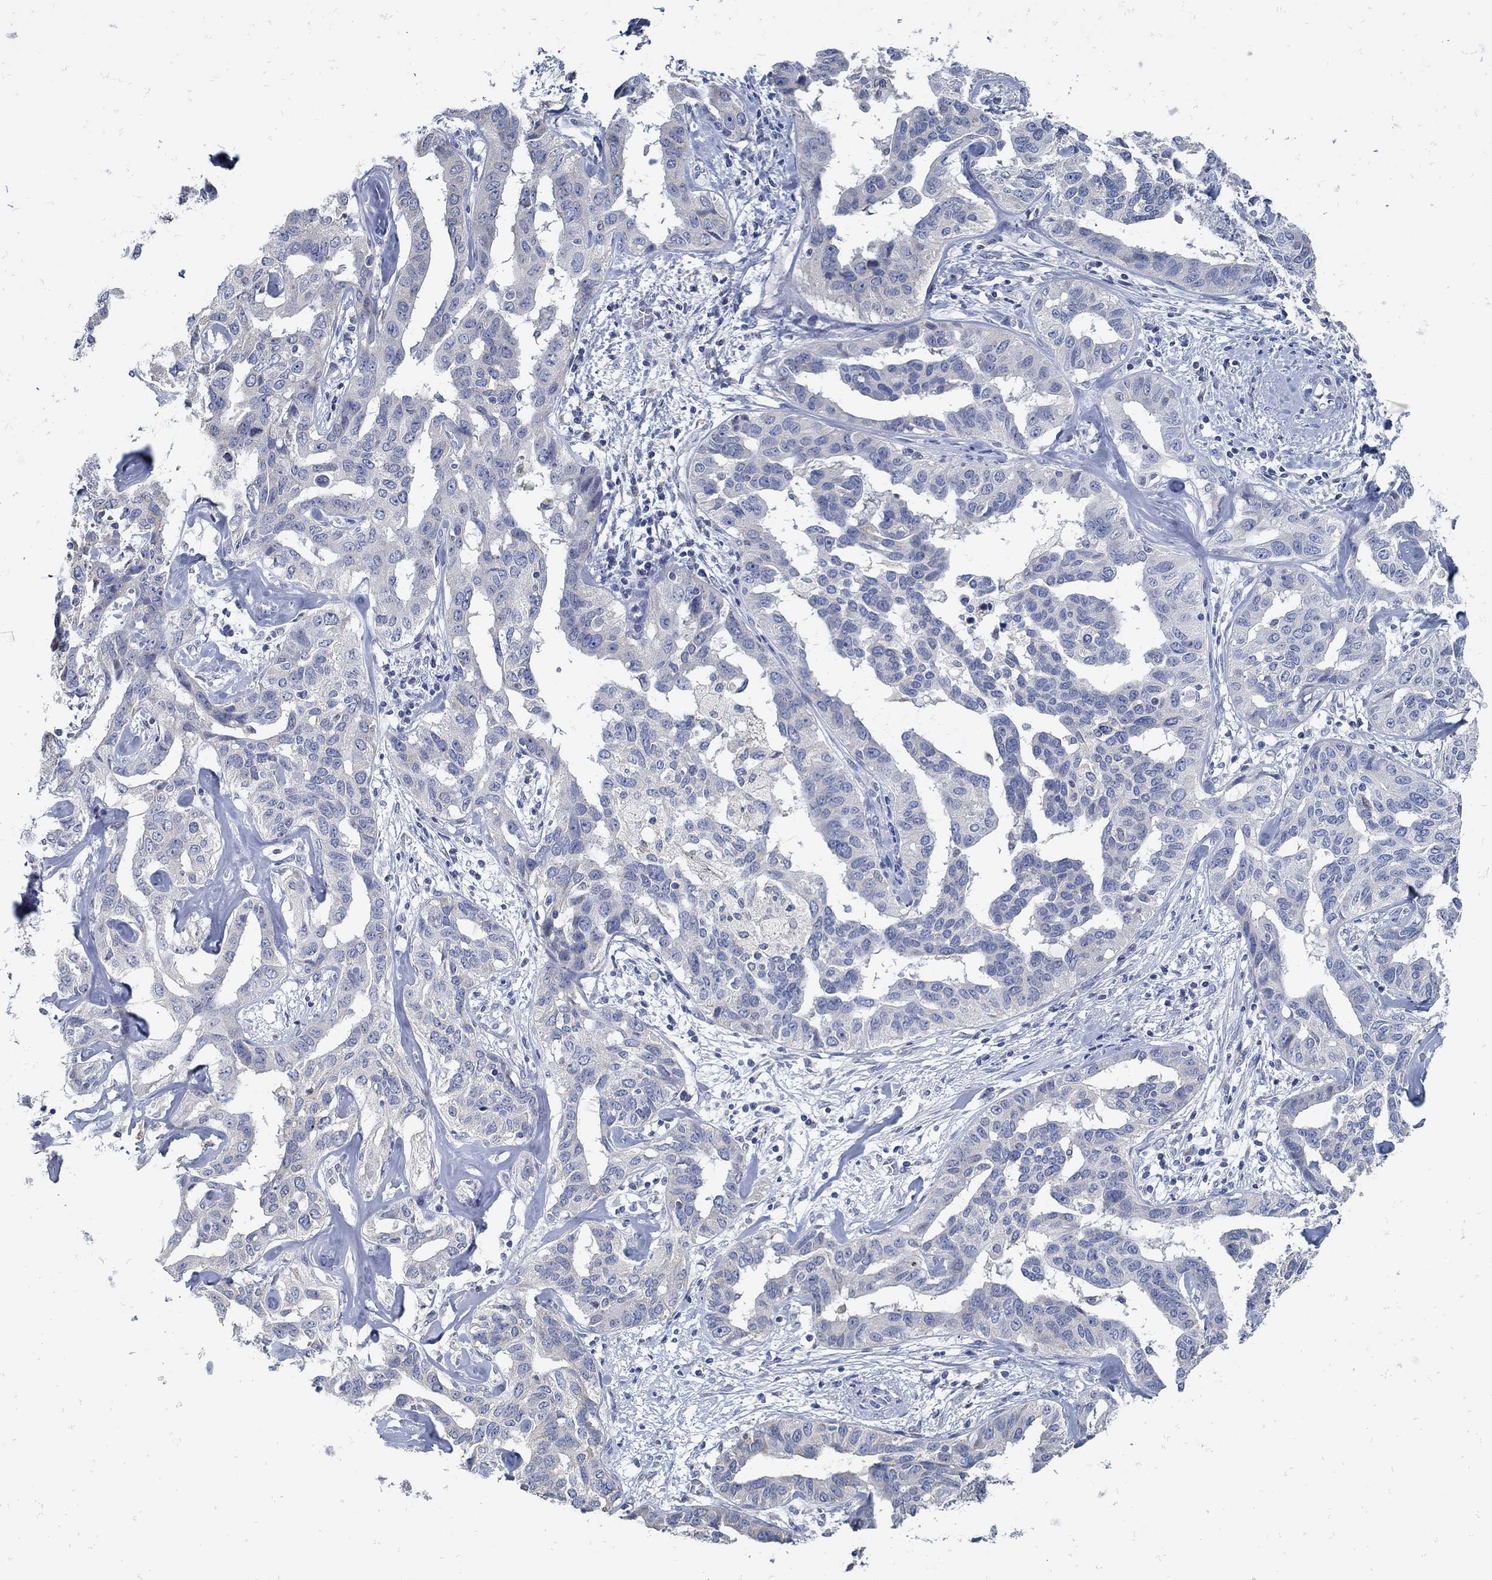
{"staining": {"intensity": "negative", "quantity": "none", "location": "none"}, "tissue": "liver cancer", "cell_type": "Tumor cells", "image_type": "cancer", "snomed": [{"axis": "morphology", "description": "Cholangiocarcinoma"}, {"axis": "topography", "description": "Liver"}], "caption": "A micrograph of liver cancer (cholangiocarcinoma) stained for a protein displays no brown staining in tumor cells. The staining is performed using DAB (3,3'-diaminobenzidine) brown chromogen with nuclei counter-stained in using hematoxylin.", "gene": "ZFAND4", "patient": {"sex": "male", "age": 59}}